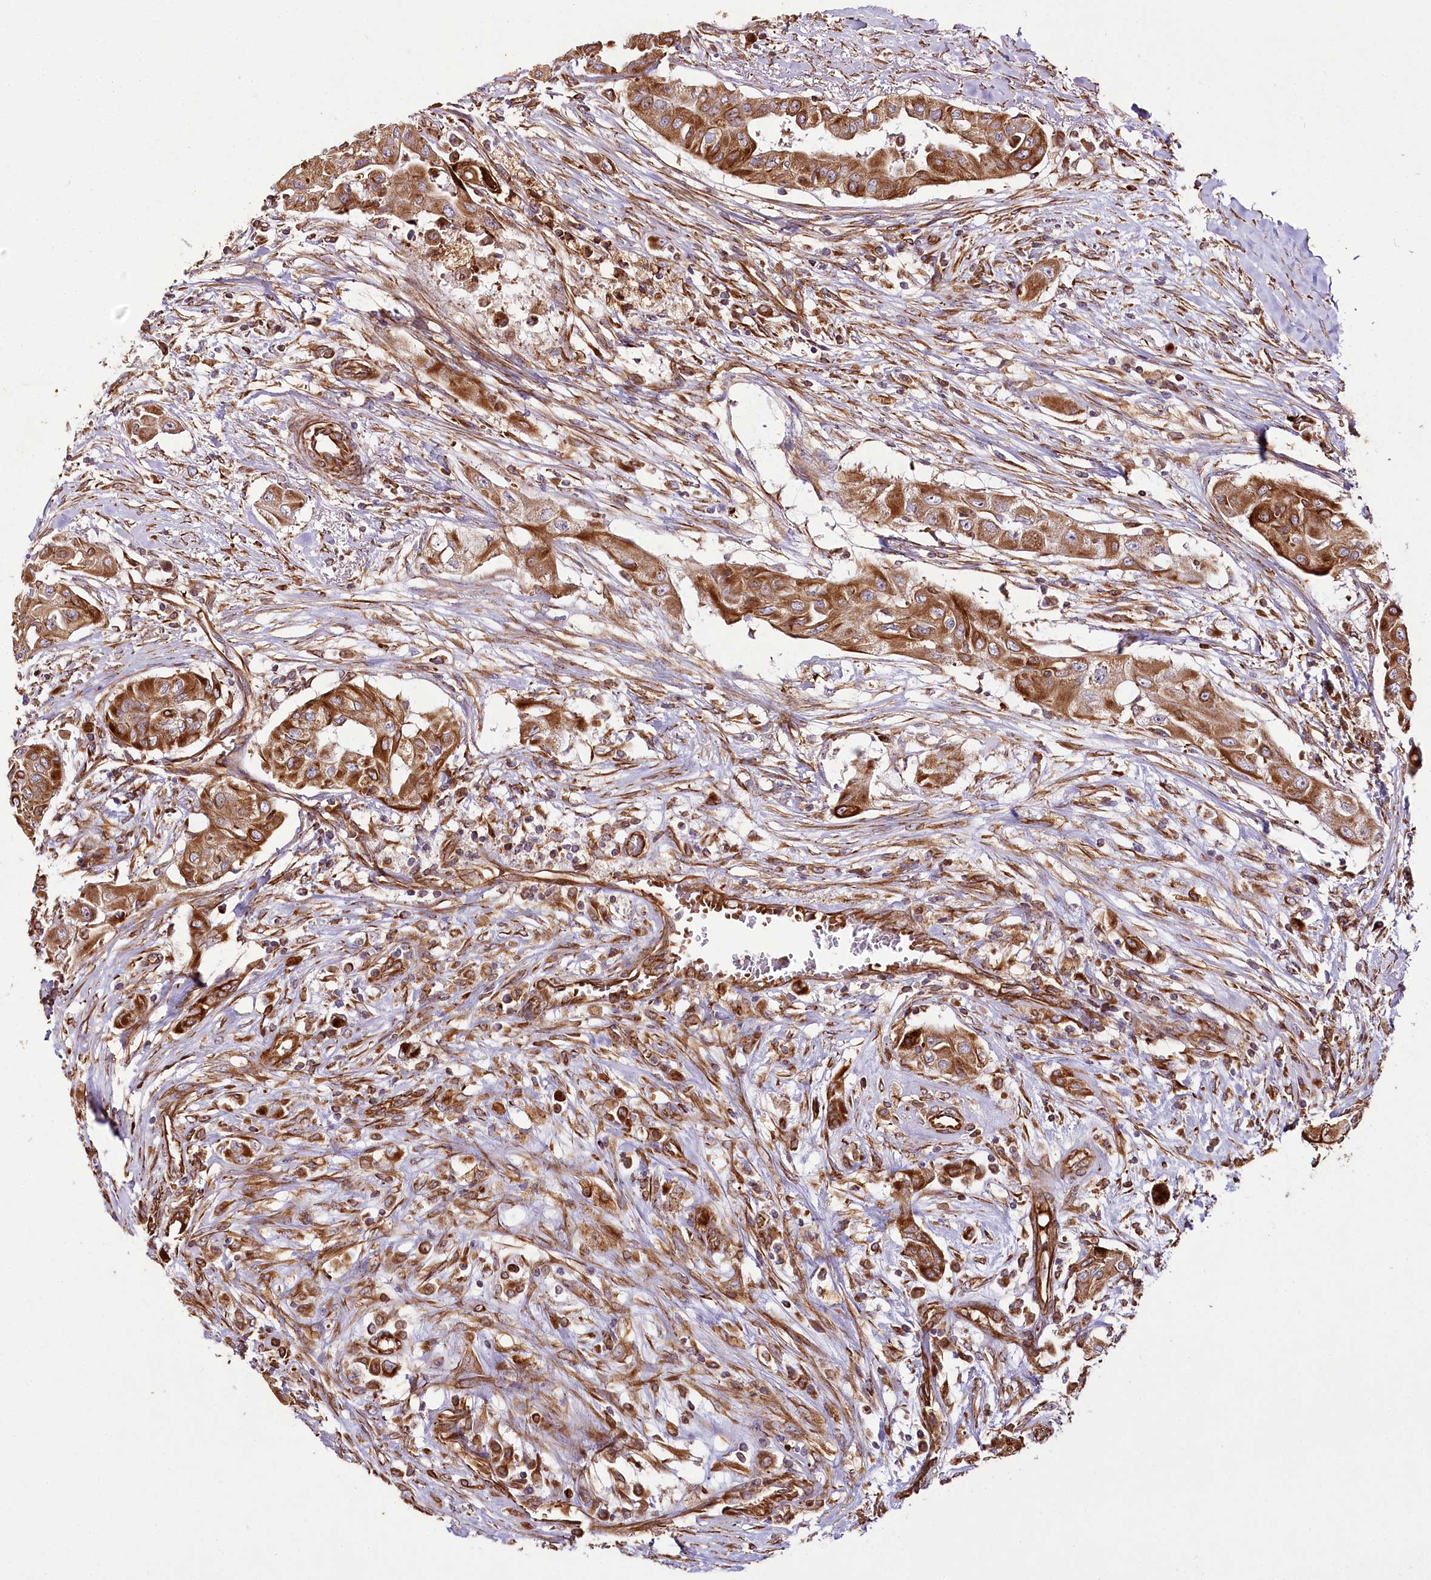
{"staining": {"intensity": "strong", "quantity": ">75%", "location": "cytoplasmic/membranous"}, "tissue": "thyroid cancer", "cell_type": "Tumor cells", "image_type": "cancer", "snomed": [{"axis": "morphology", "description": "Papillary adenocarcinoma, NOS"}, {"axis": "topography", "description": "Thyroid gland"}], "caption": "Protein analysis of papillary adenocarcinoma (thyroid) tissue exhibits strong cytoplasmic/membranous positivity in approximately >75% of tumor cells.", "gene": "THUMPD3", "patient": {"sex": "female", "age": 59}}